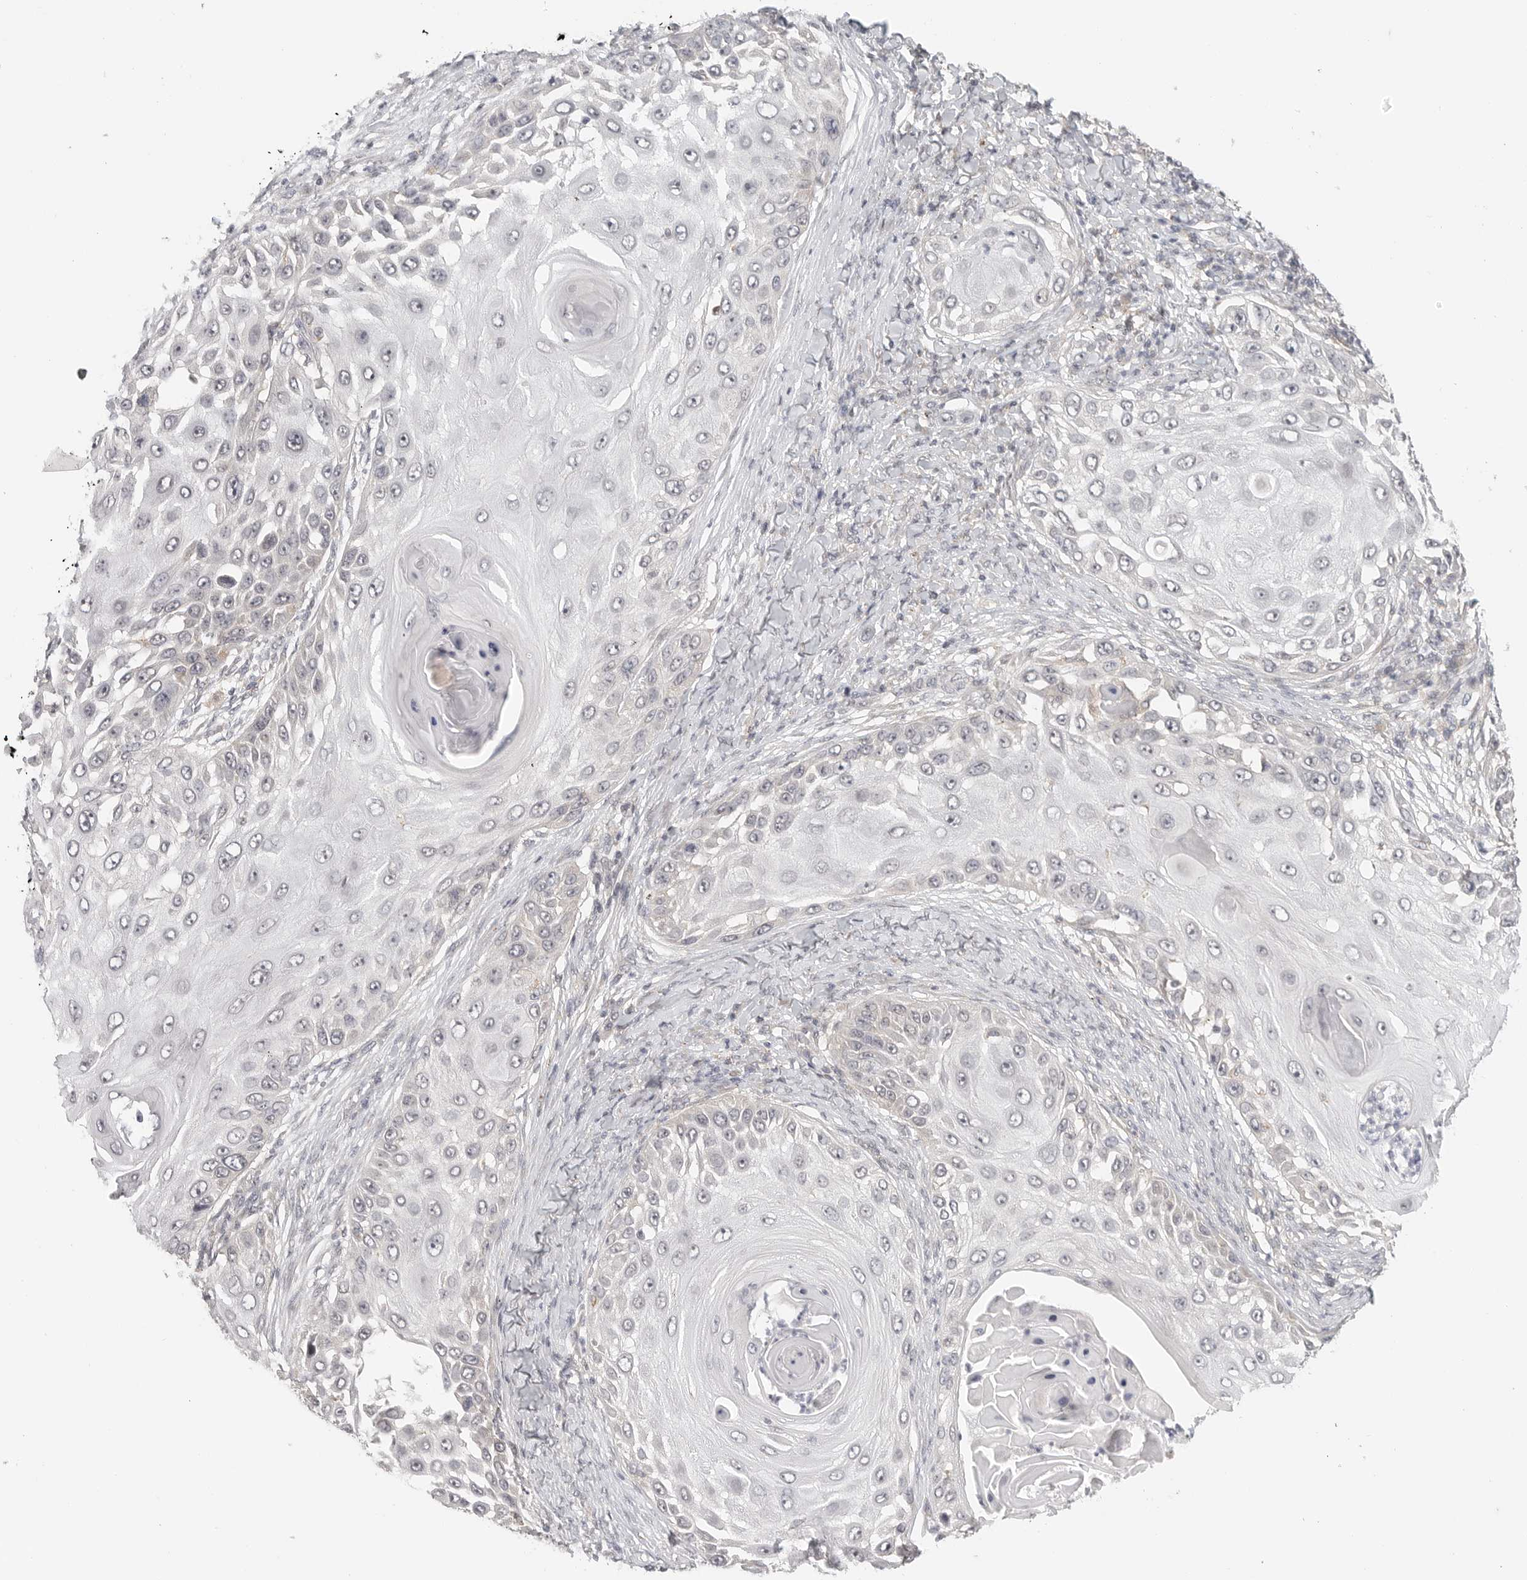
{"staining": {"intensity": "negative", "quantity": "none", "location": "none"}, "tissue": "skin cancer", "cell_type": "Tumor cells", "image_type": "cancer", "snomed": [{"axis": "morphology", "description": "Squamous cell carcinoma, NOS"}, {"axis": "topography", "description": "Skin"}], "caption": "Tumor cells show no significant expression in skin cancer.", "gene": "HDAC6", "patient": {"sex": "female", "age": 44}}